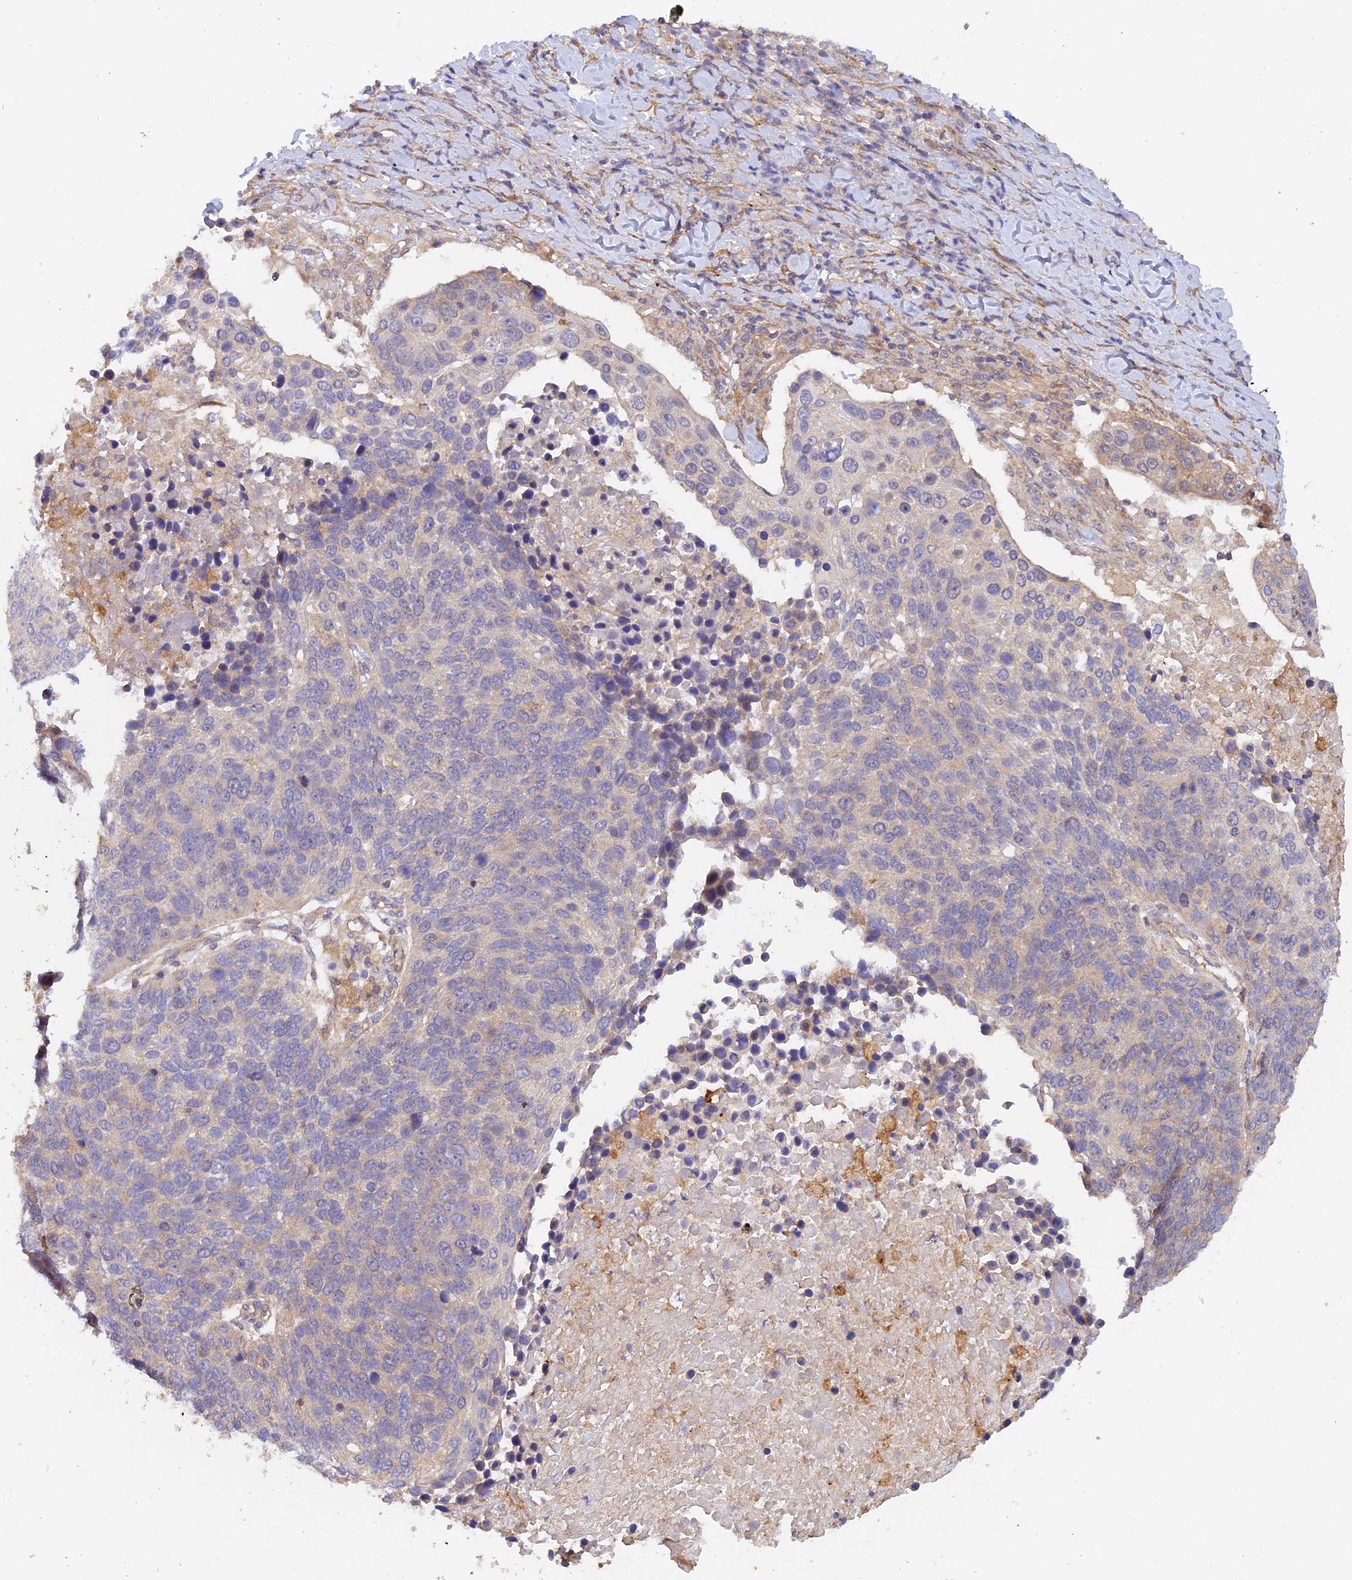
{"staining": {"intensity": "weak", "quantity": "25%-75%", "location": "cytoplasmic/membranous"}, "tissue": "lung cancer", "cell_type": "Tumor cells", "image_type": "cancer", "snomed": [{"axis": "morphology", "description": "Normal tissue, NOS"}, {"axis": "morphology", "description": "Squamous cell carcinoma, NOS"}, {"axis": "topography", "description": "Lymph node"}, {"axis": "topography", "description": "Lung"}], "caption": "Lung squamous cell carcinoma was stained to show a protein in brown. There is low levels of weak cytoplasmic/membranous expression in about 25%-75% of tumor cells.", "gene": "MYO9A", "patient": {"sex": "male", "age": 66}}